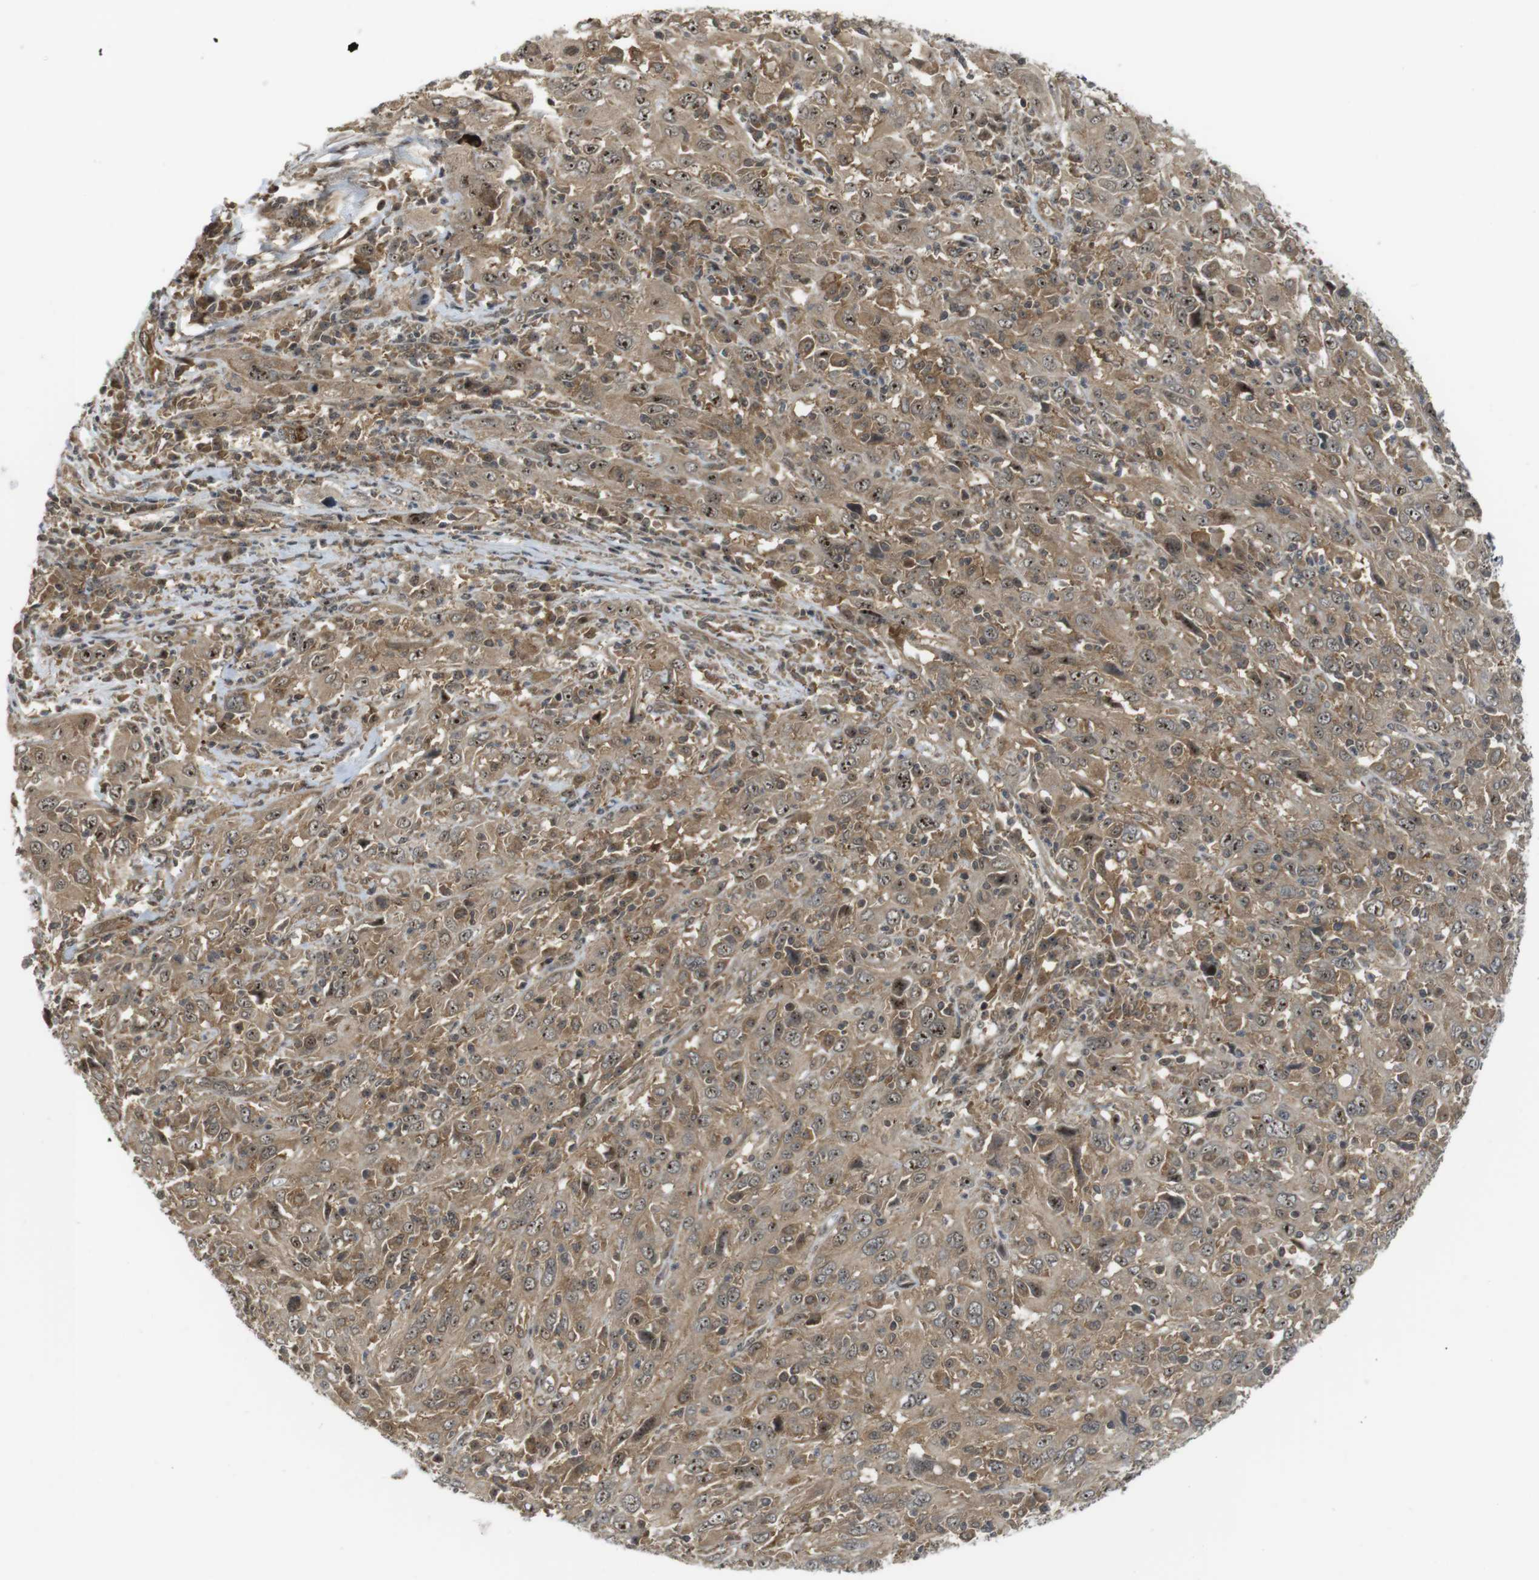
{"staining": {"intensity": "moderate", "quantity": ">75%", "location": "cytoplasmic/membranous,nuclear"}, "tissue": "cervical cancer", "cell_type": "Tumor cells", "image_type": "cancer", "snomed": [{"axis": "morphology", "description": "Squamous cell carcinoma, NOS"}, {"axis": "topography", "description": "Cervix"}], "caption": "Immunohistochemistry staining of cervical squamous cell carcinoma, which shows medium levels of moderate cytoplasmic/membranous and nuclear expression in about >75% of tumor cells indicating moderate cytoplasmic/membranous and nuclear protein expression. The staining was performed using DAB (3,3'-diaminobenzidine) (brown) for protein detection and nuclei were counterstained in hematoxylin (blue).", "gene": "CC2D1A", "patient": {"sex": "female", "age": 46}}